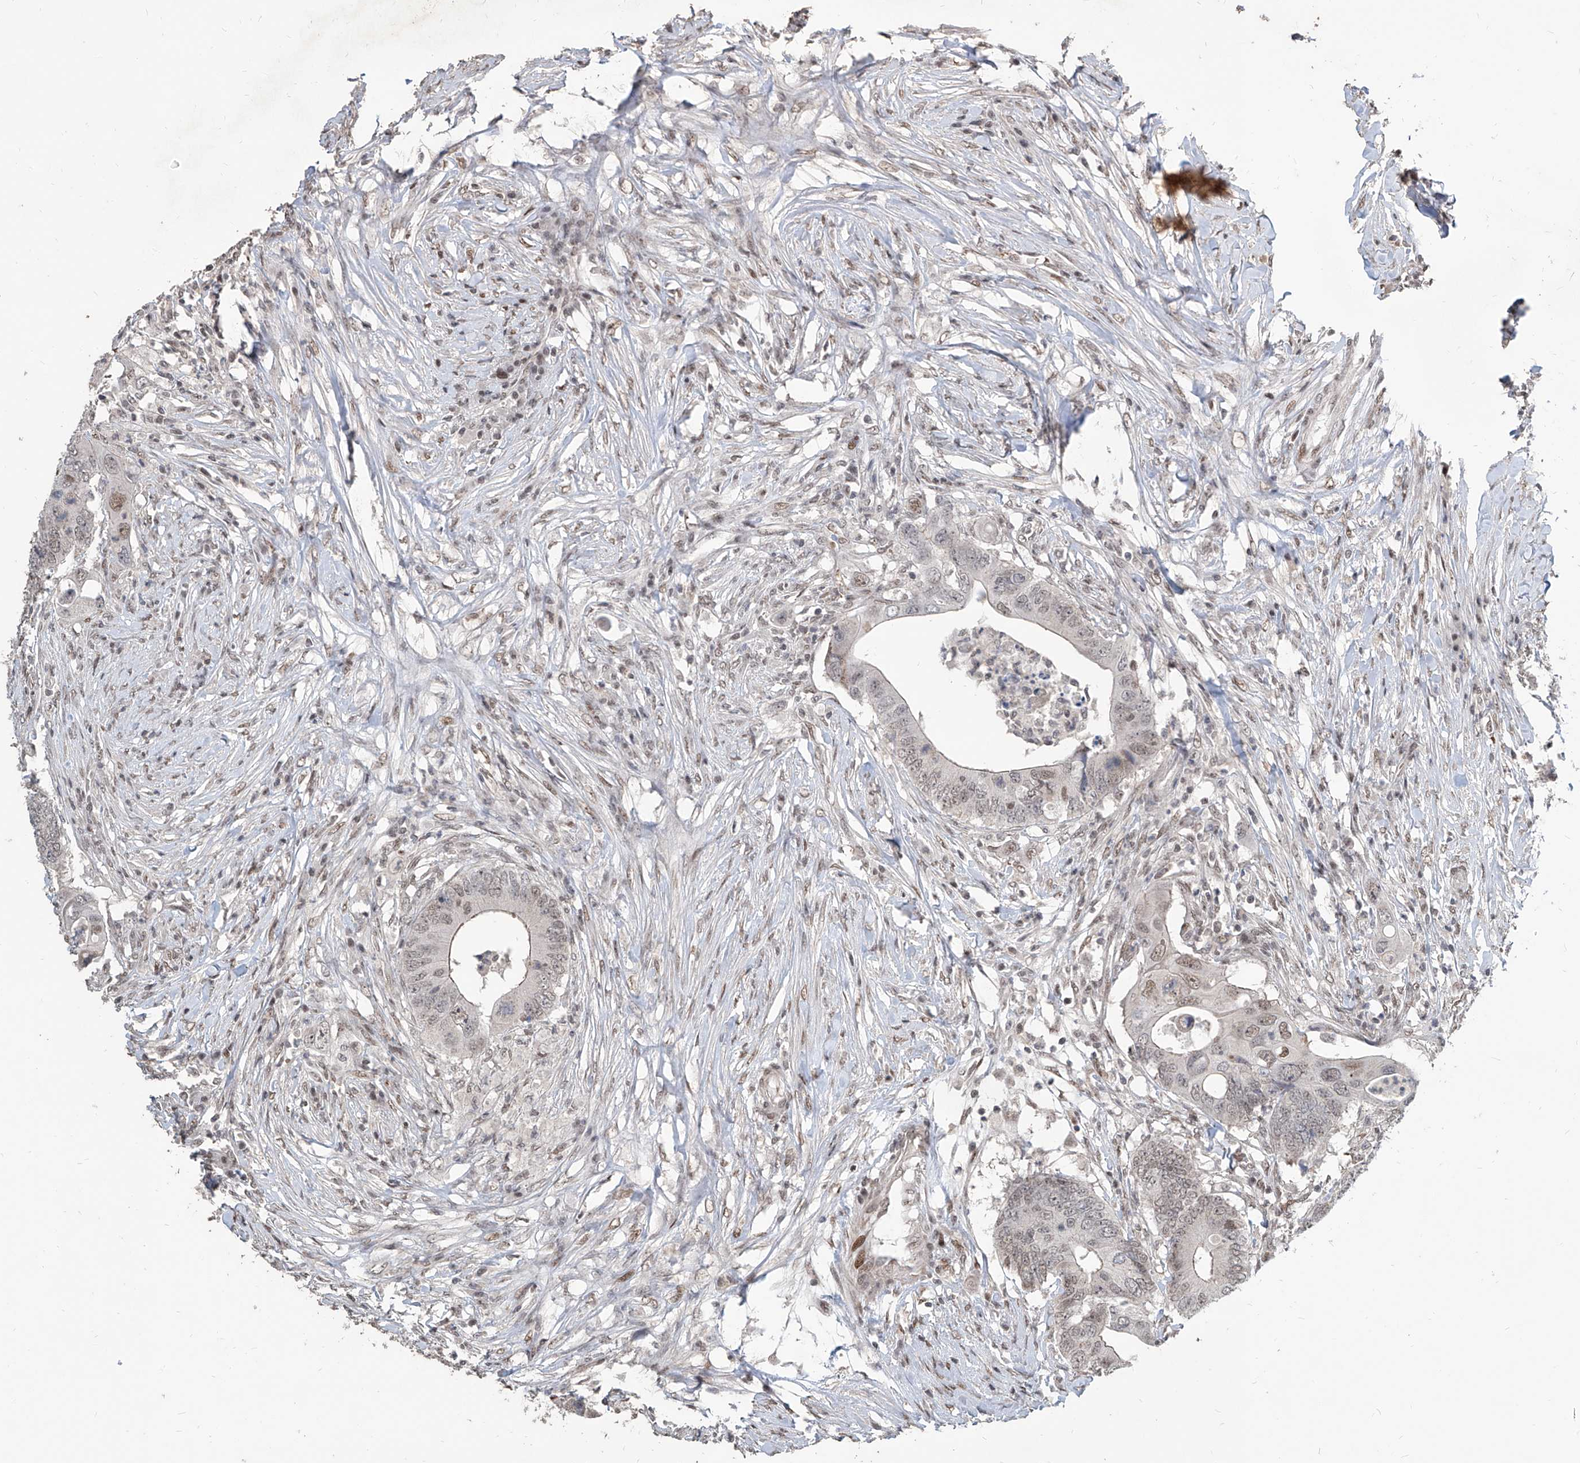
{"staining": {"intensity": "weak", "quantity": "25%-75%", "location": "cytoplasmic/membranous,nuclear"}, "tissue": "colorectal cancer", "cell_type": "Tumor cells", "image_type": "cancer", "snomed": [{"axis": "morphology", "description": "Adenocarcinoma, NOS"}, {"axis": "topography", "description": "Colon"}], "caption": "Weak cytoplasmic/membranous and nuclear staining for a protein is appreciated in about 25%-75% of tumor cells of colorectal cancer (adenocarcinoma) using IHC.", "gene": "IRF2", "patient": {"sex": "male", "age": 71}}